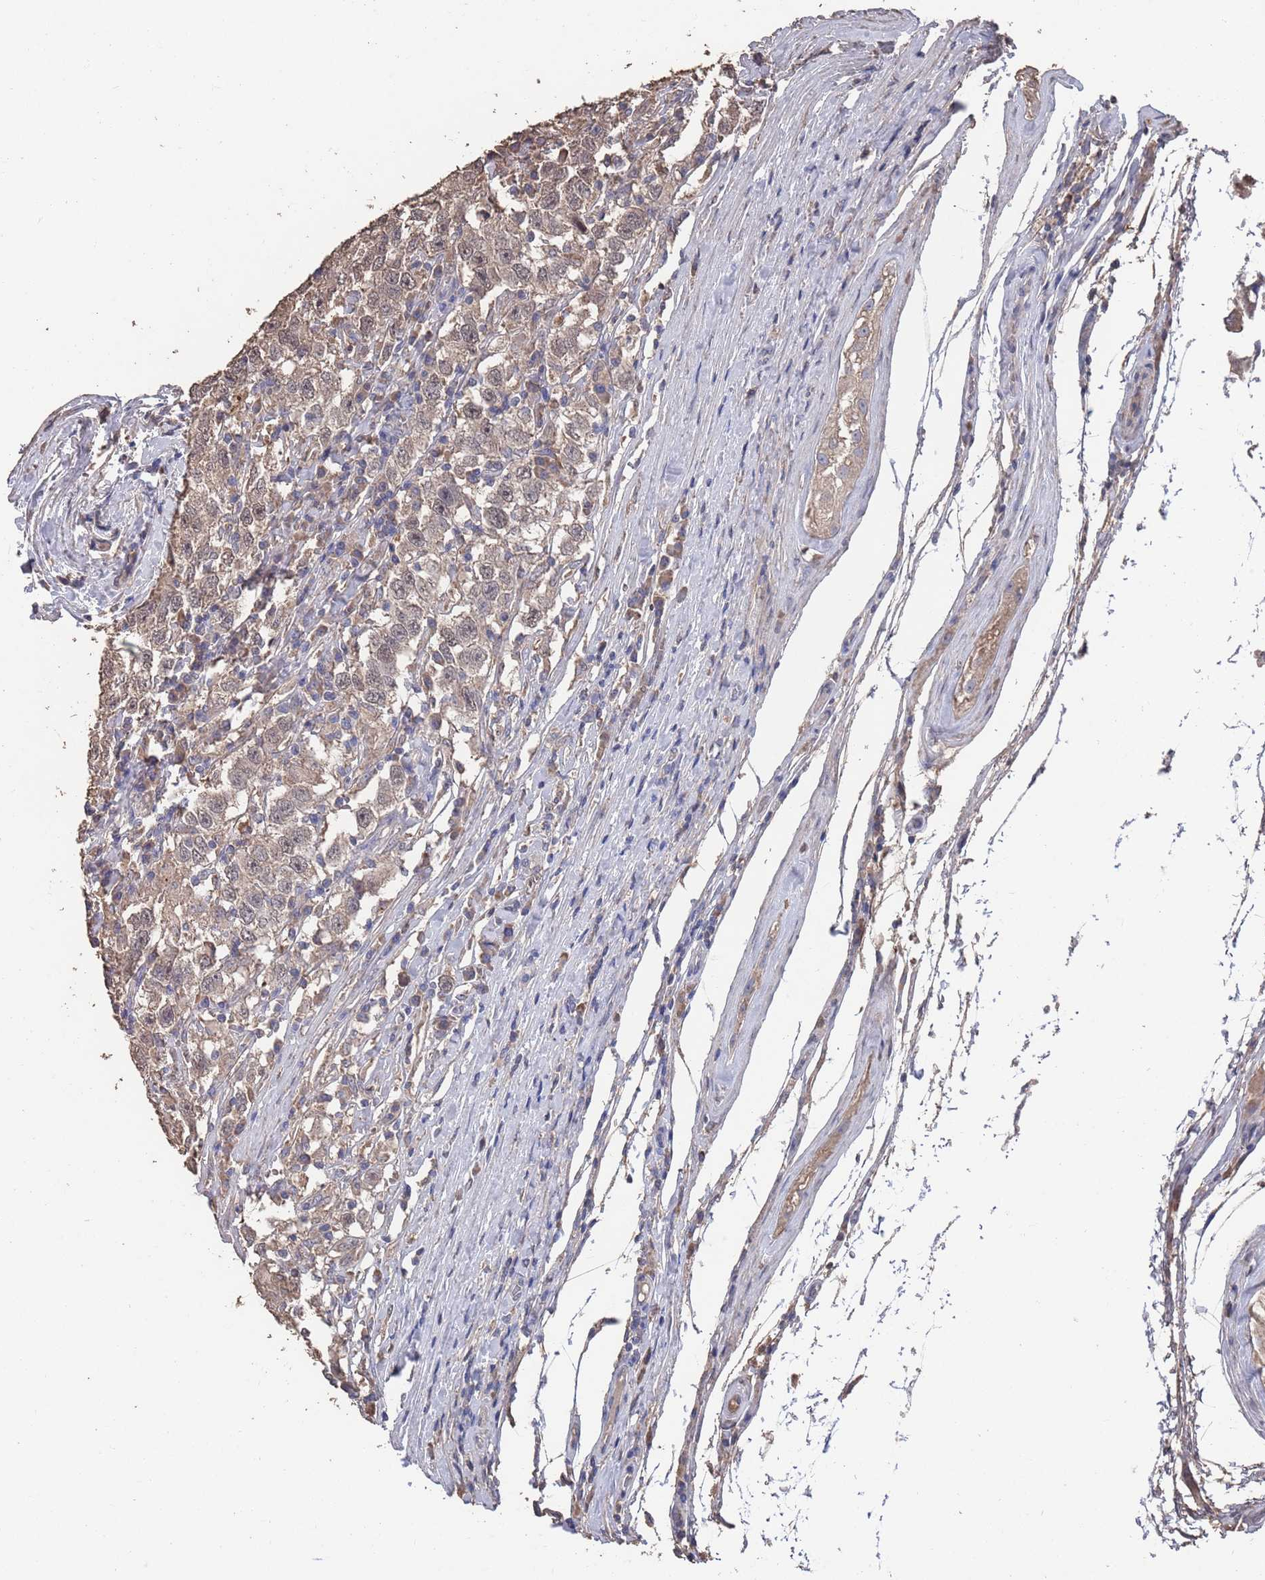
{"staining": {"intensity": "weak", "quantity": ">75%", "location": "cytoplasmic/membranous,nuclear"}, "tissue": "testis cancer", "cell_type": "Tumor cells", "image_type": "cancer", "snomed": [{"axis": "morphology", "description": "Seminoma, NOS"}, {"axis": "topography", "description": "Testis"}], "caption": "A photomicrograph of seminoma (testis) stained for a protein exhibits weak cytoplasmic/membranous and nuclear brown staining in tumor cells.", "gene": "BTBD18", "patient": {"sex": "male", "age": 41}}